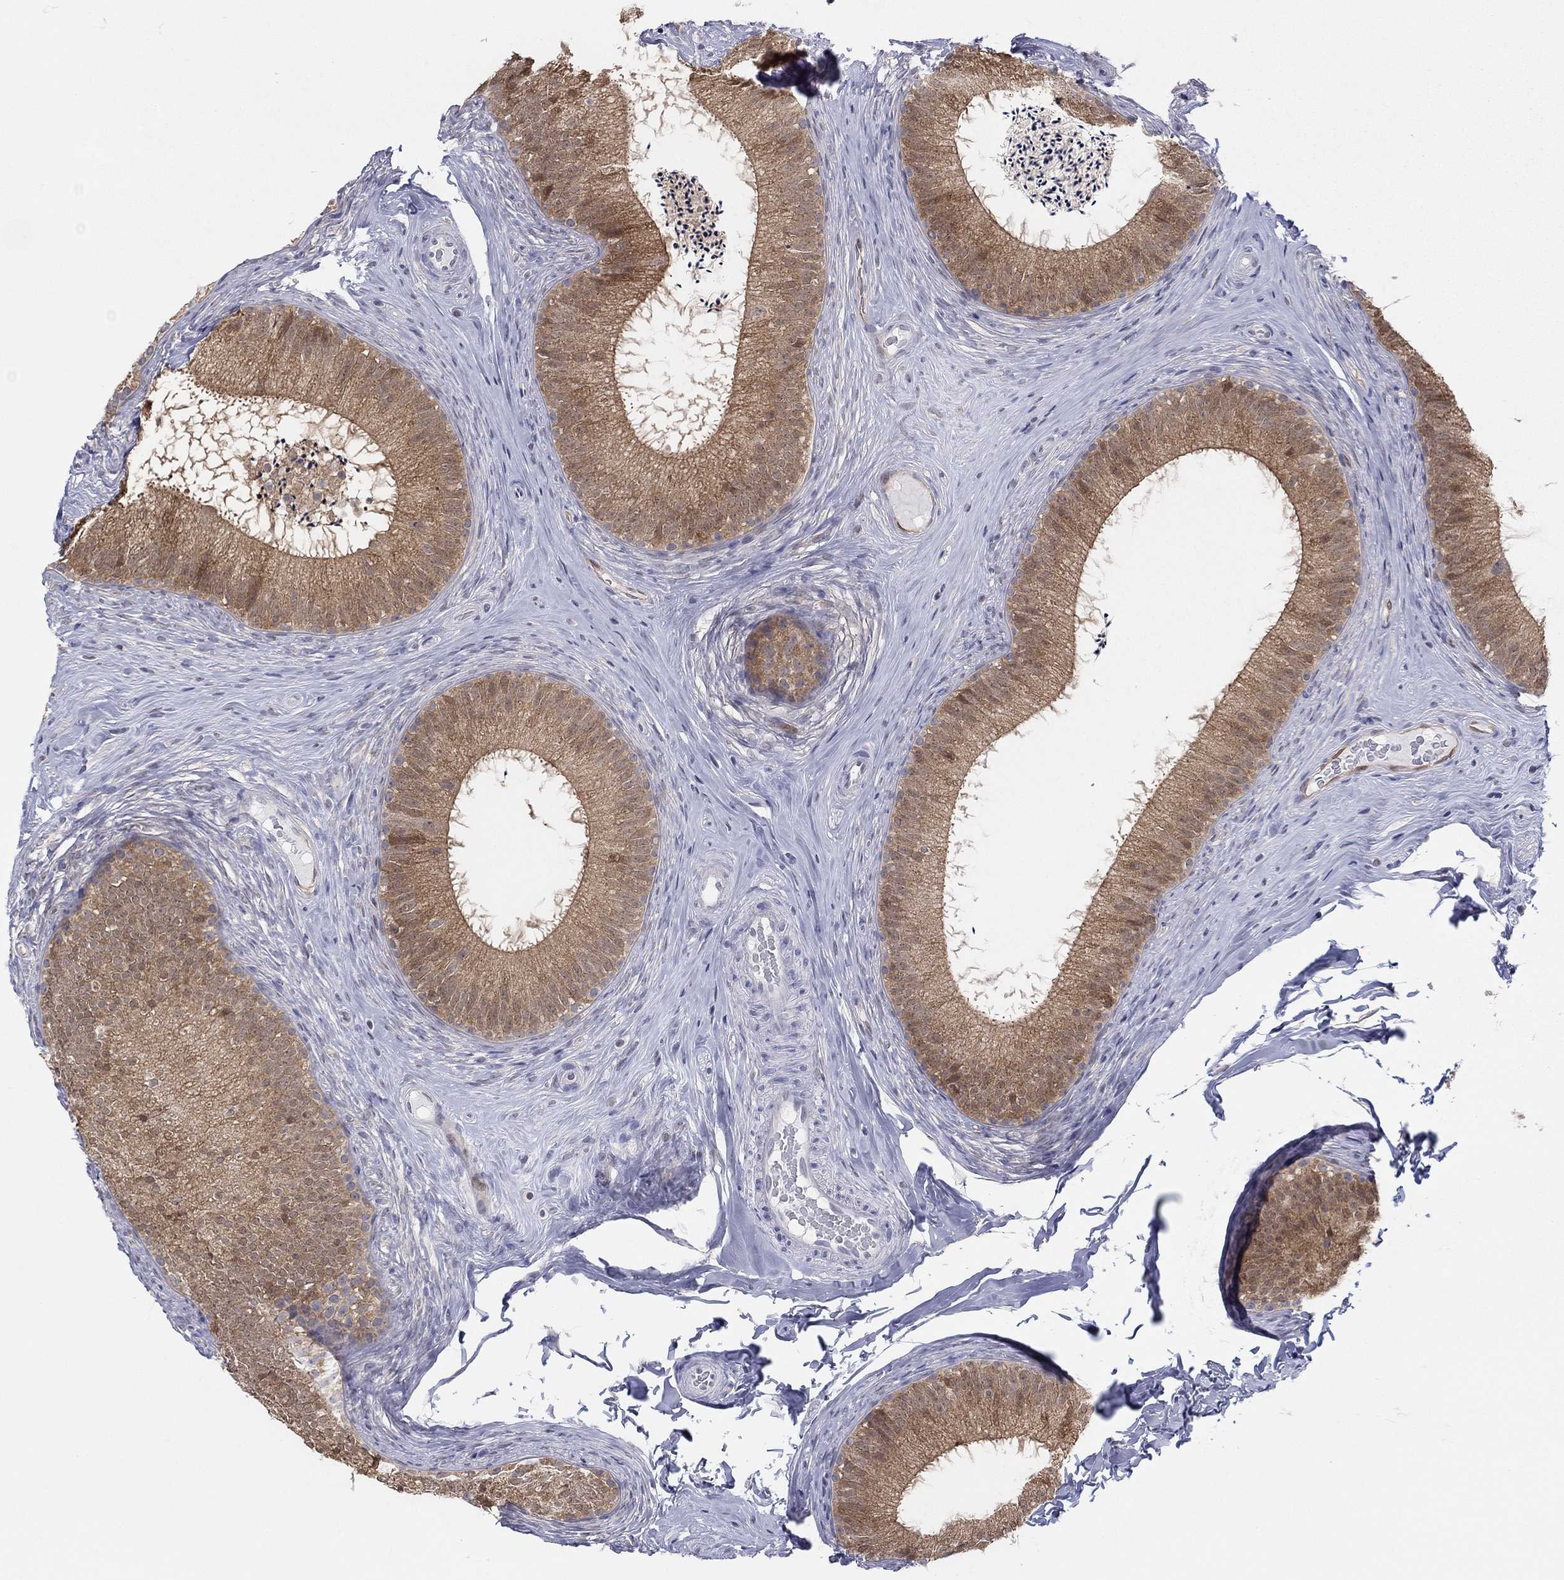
{"staining": {"intensity": "moderate", "quantity": "25%-75%", "location": "cytoplasmic/membranous"}, "tissue": "epididymis", "cell_type": "Glandular cells", "image_type": "normal", "snomed": [{"axis": "morphology", "description": "Normal tissue, NOS"}, {"axis": "morphology", "description": "Carcinoma, Embryonal, NOS"}, {"axis": "topography", "description": "Testis"}, {"axis": "topography", "description": "Epididymis"}], "caption": "Immunohistochemistry staining of benign epididymis, which reveals medium levels of moderate cytoplasmic/membranous positivity in approximately 25%-75% of glandular cells indicating moderate cytoplasmic/membranous protein expression. The staining was performed using DAB (3,3'-diaminobenzidine) (brown) for protein detection and nuclei were counterstained in hematoxylin (blue).", "gene": "PDXK", "patient": {"sex": "male", "age": 24}}